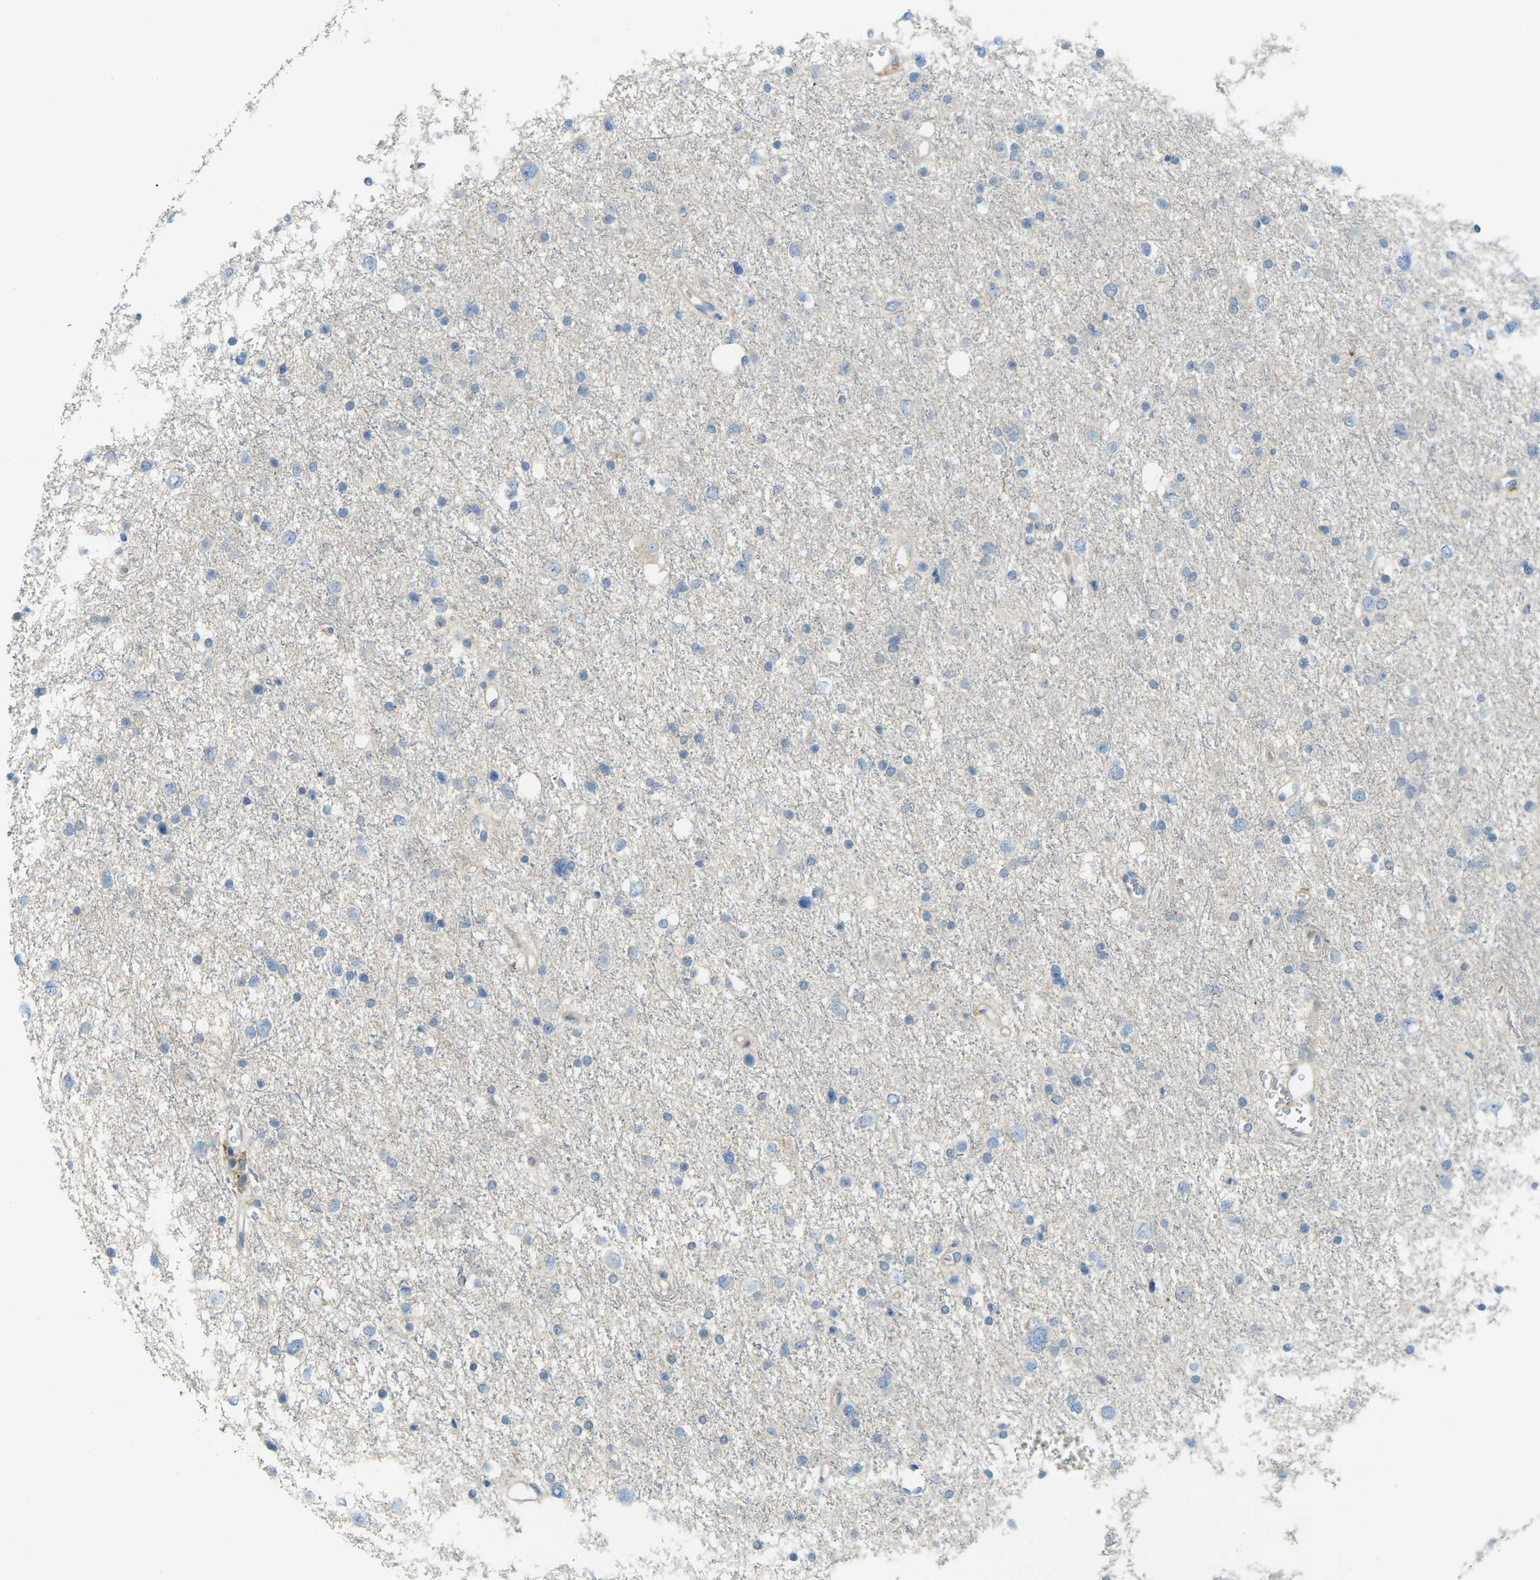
{"staining": {"intensity": "negative", "quantity": "none", "location": "none"}, "tissue": "glioma", "cell_type": "Tumor cells", "image_type": "cancer", "snomed": [{"axis": "morphology", "description": "Glioma, malignant, Low grade"}, {"axis": "topography", "description": "Brain"}], "caption": "Immunohistochemical staining of glioma displays no significant positivity in tumor cells. (Brightfield microscopy of DAB immunohistochemistry at high magnification).", "gene": "MYLK4", "patient": {"sex": "female", "age": 37}}